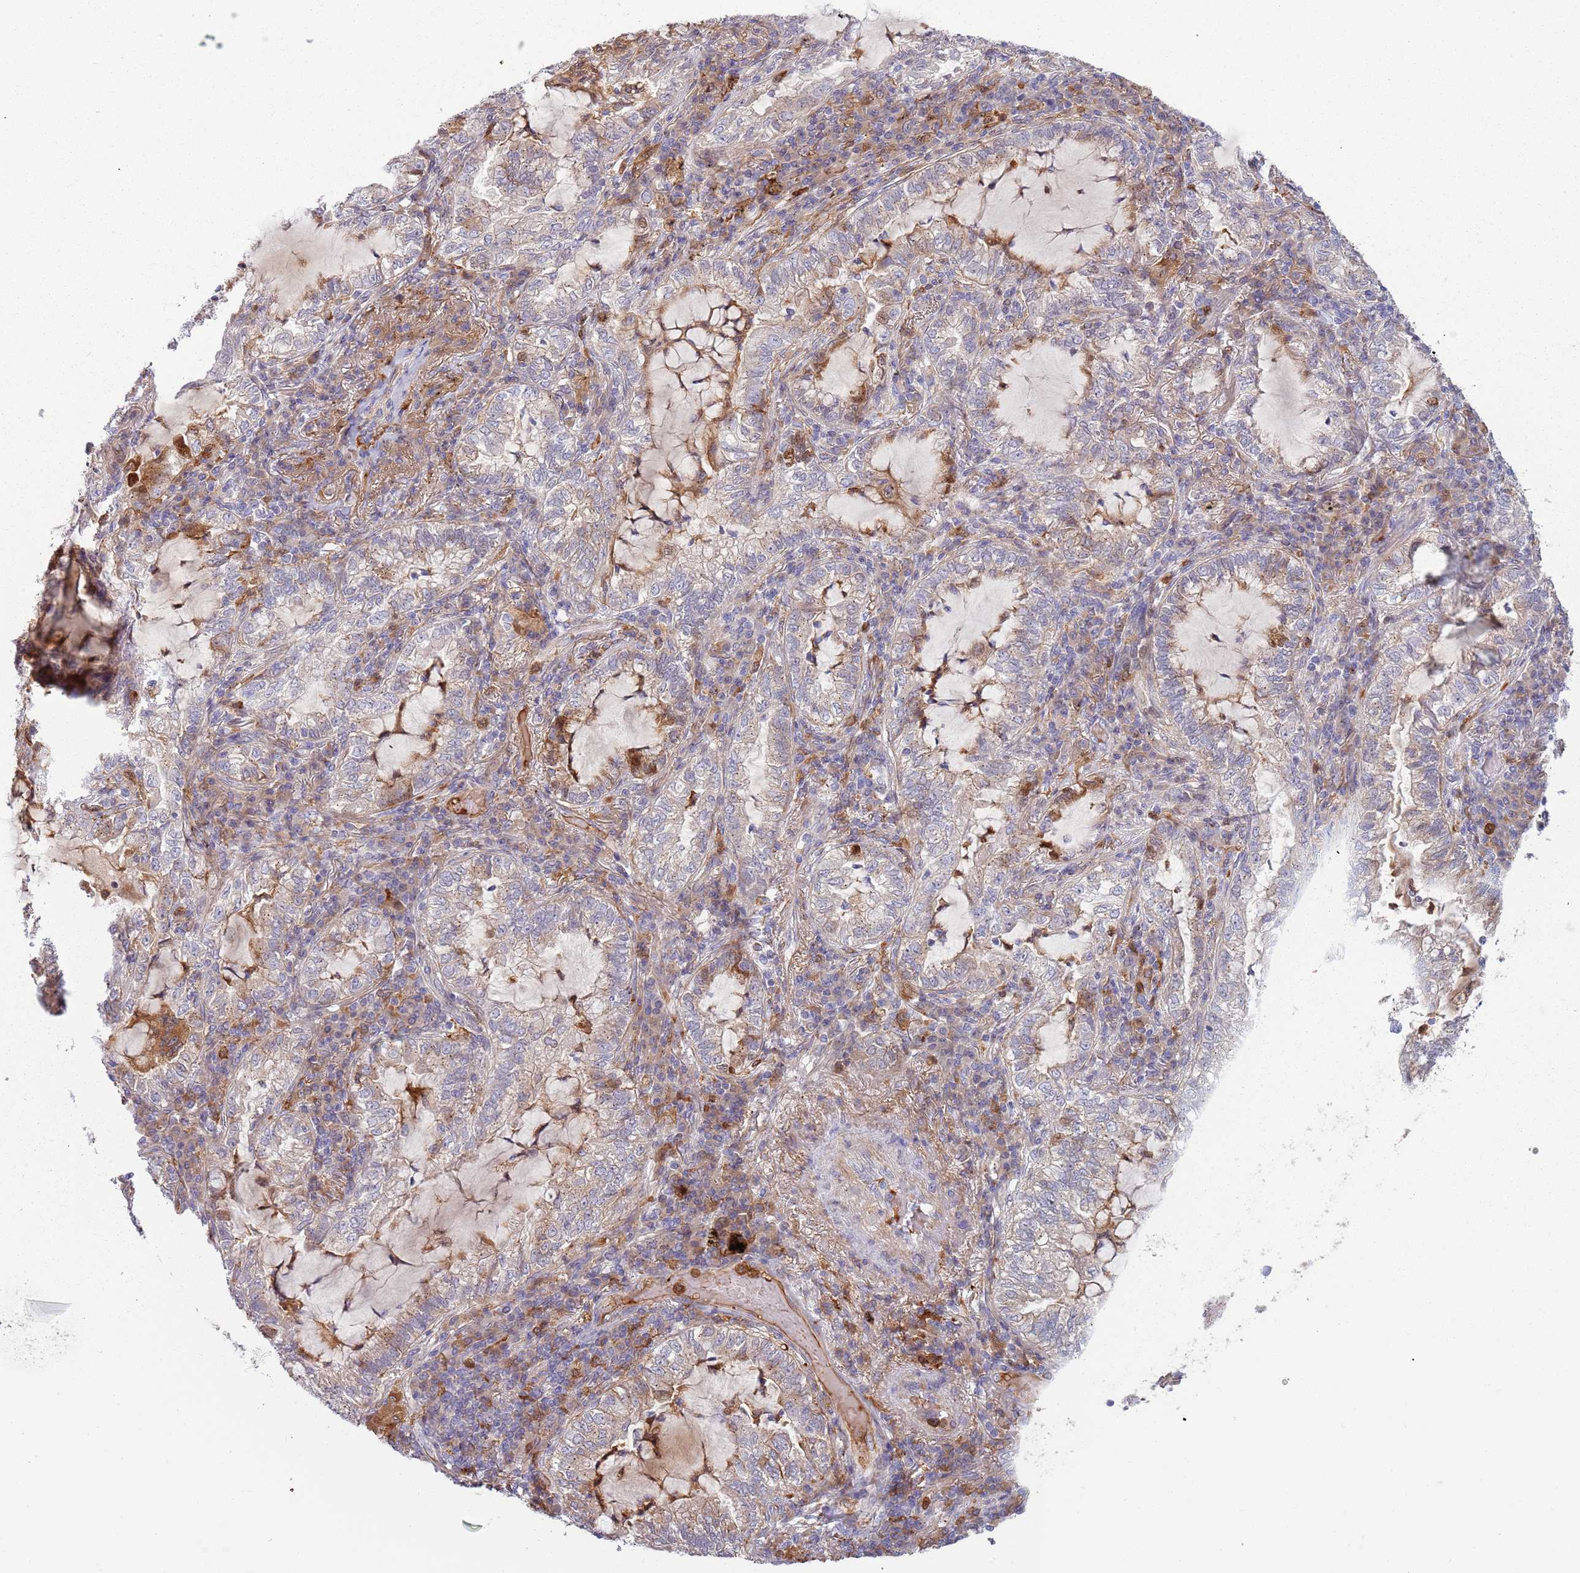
{"staining": {"intensity": "negative", "quantity": "none", "location": "none"}, "tissue": "lung cancer", "cell_type": "Tumor cells", "image_type": "cancer", "snomed": [{"axis": "morphology", "description": "Adenocarcinoma, NOS"}, {"axis": "topography", "description": "Lung"}], "caption": "Immunohistochemical staining of human adenocarcinoma (lung) exhibits no significant expression in tumor cells.", "gene": "NADK", "patient": {"sex": "female", "age": 73}}